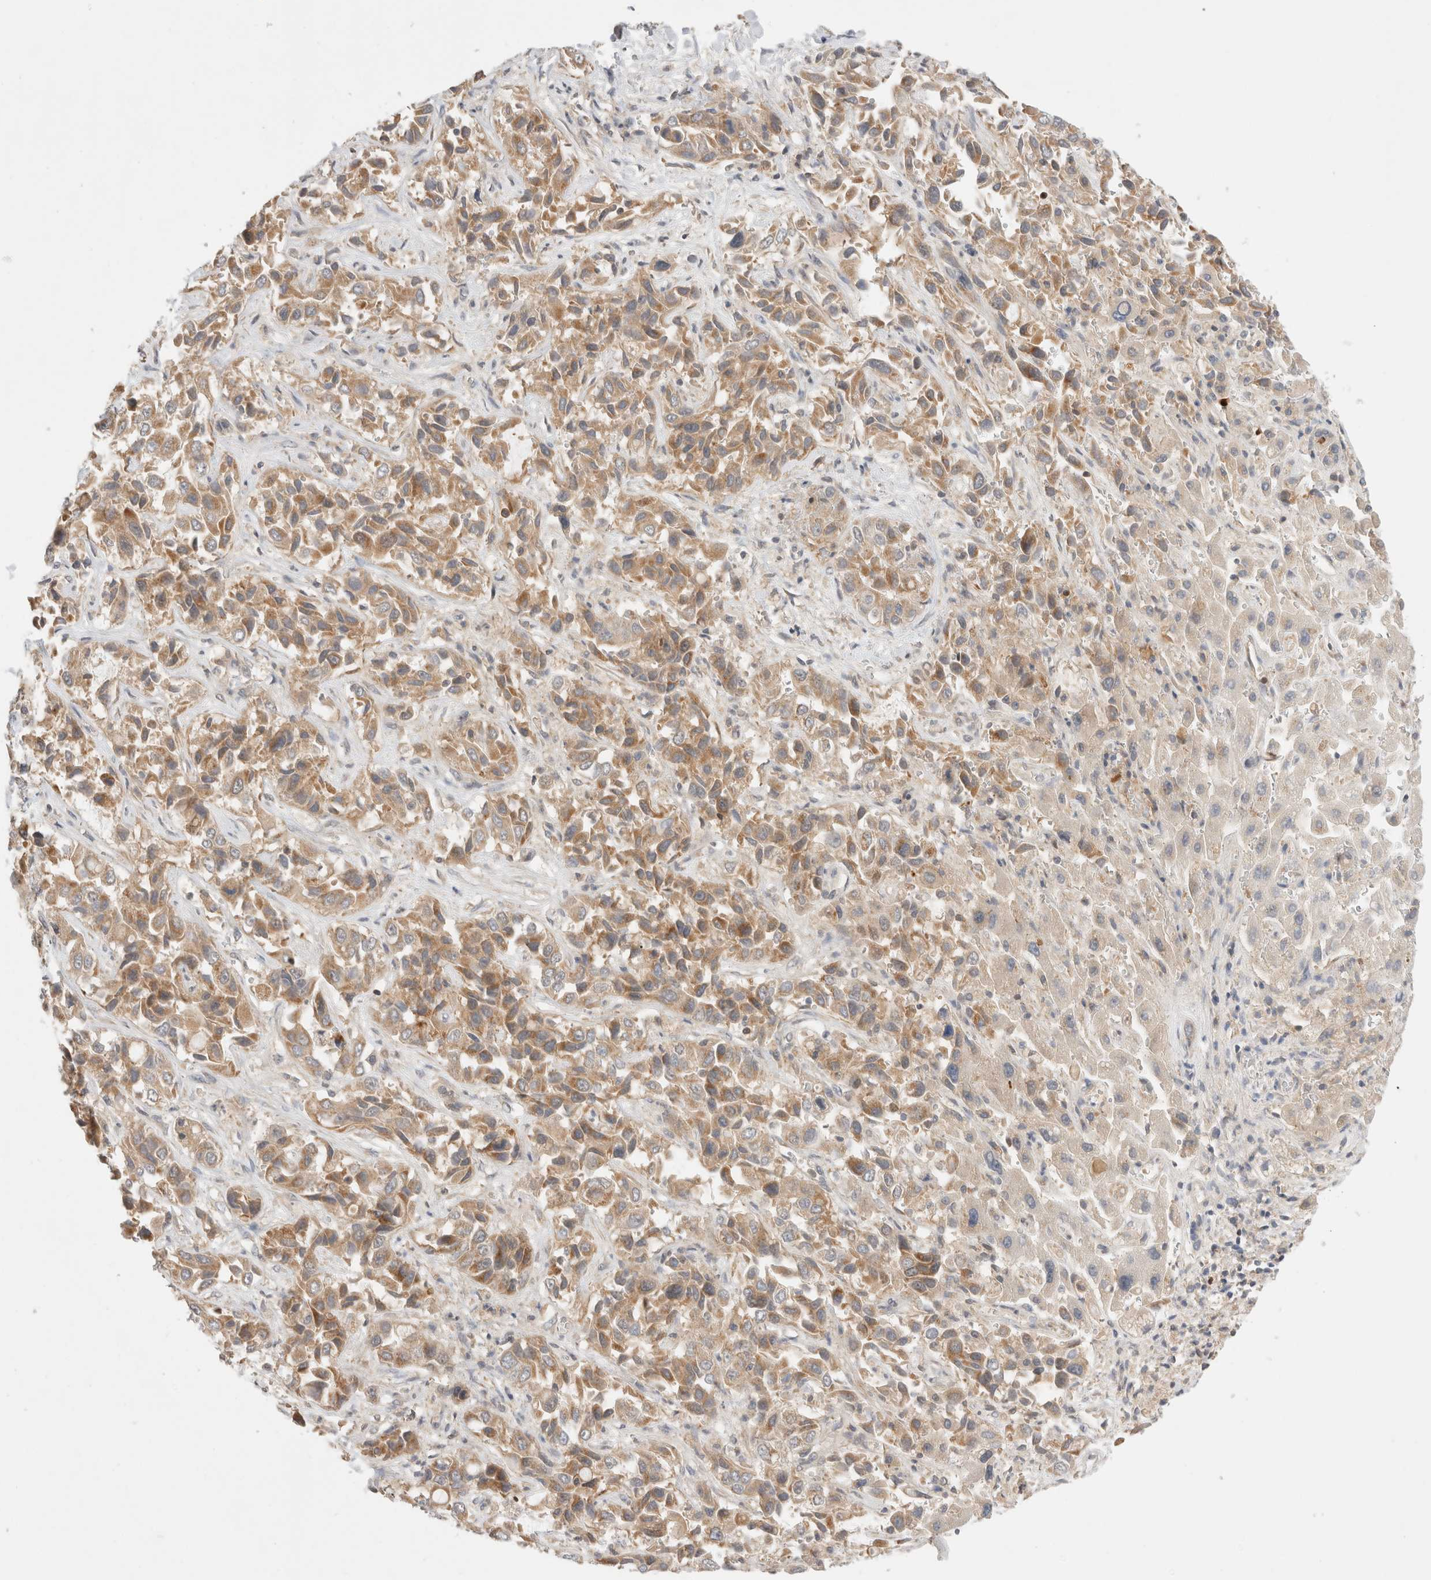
{"staining": {"intensity": "moderate", "quantity": ">75%", "location": "cytoplasmic/membranous"}, "tissue": "liver cancer", "cell_type": "Tumor cells", "image_type": "cancer", "snomed": [{"axis": "morphology", "description": "Cholangiocarcinoma"}, {"axis": "topography", "description": "Liver"}], "caption": "This micrograph reveals liver cancer stained with IHC to label a protein in brown. The cytoplasmic/membranous of tumor cells show moderate positivity for the protein. Nuclei are counter-stained blue.", "gene": "NFKB1", "patient": {"sex": "female", "age": 52}}